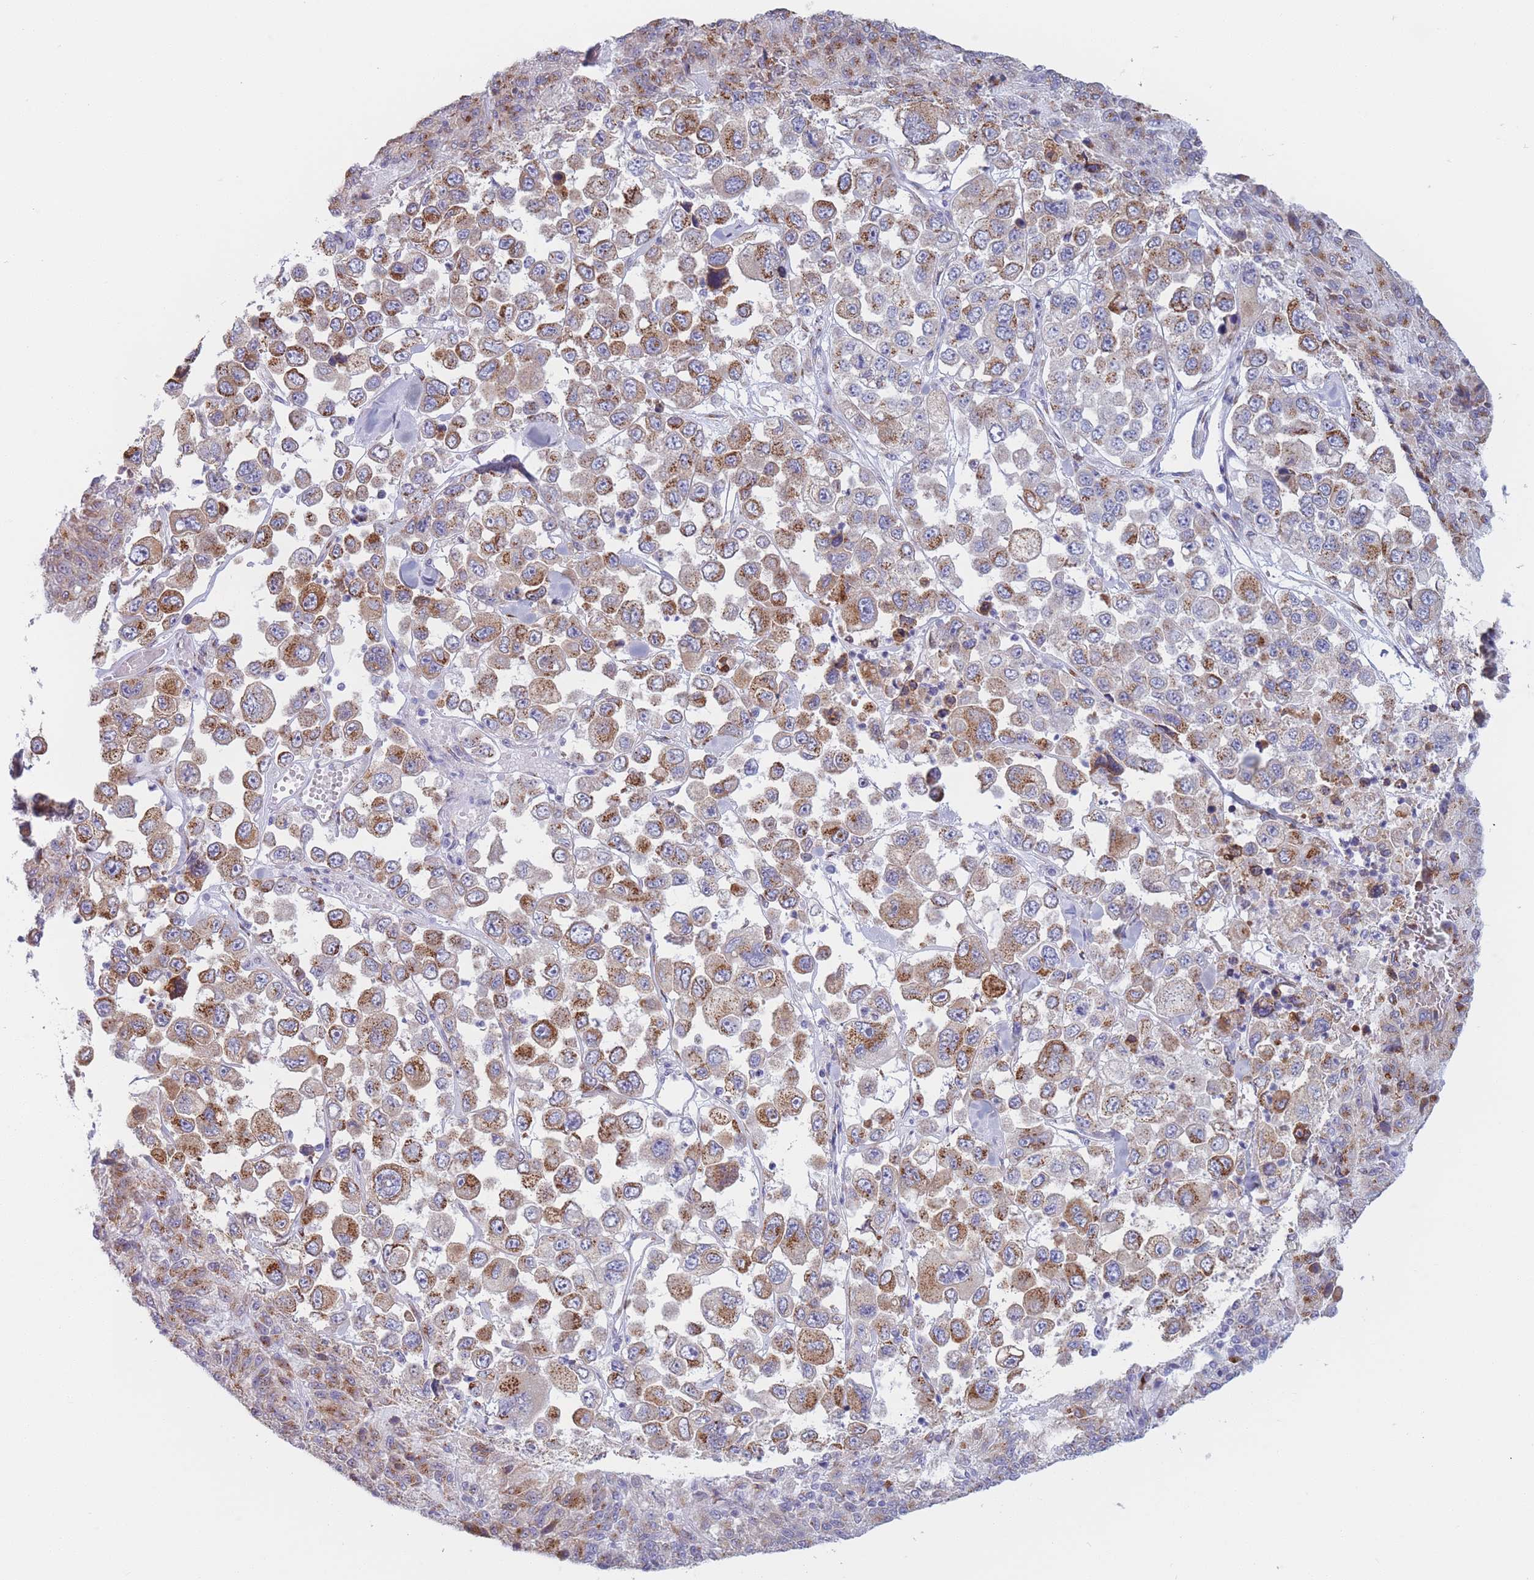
{"staining": {"intensity": "moderate", "quantity": ">75%", "location": "cytoplasmic/membranous"}, "tissue": "melanoma", "cell_type": "Tumor cells", "image_type": "cancer", "snomed": [{"axis": "morphology", "description": "Malignant melanoma, Metastatic site"}, {"axis": "topography", "description": "Lymph node"}], "caption": "The immunohistochemical stain labels moderate cytoplasmic/membranous staining in tumor cells of melanoma tissue. The staining was performed using DAB (3,3'-diaminobenzidine), with brown indicating positive protein expression. Nuclei are stained blue with hematoxylin.", "gene": "MRPL30", "patient": {"sex": "female", "age": 54}}